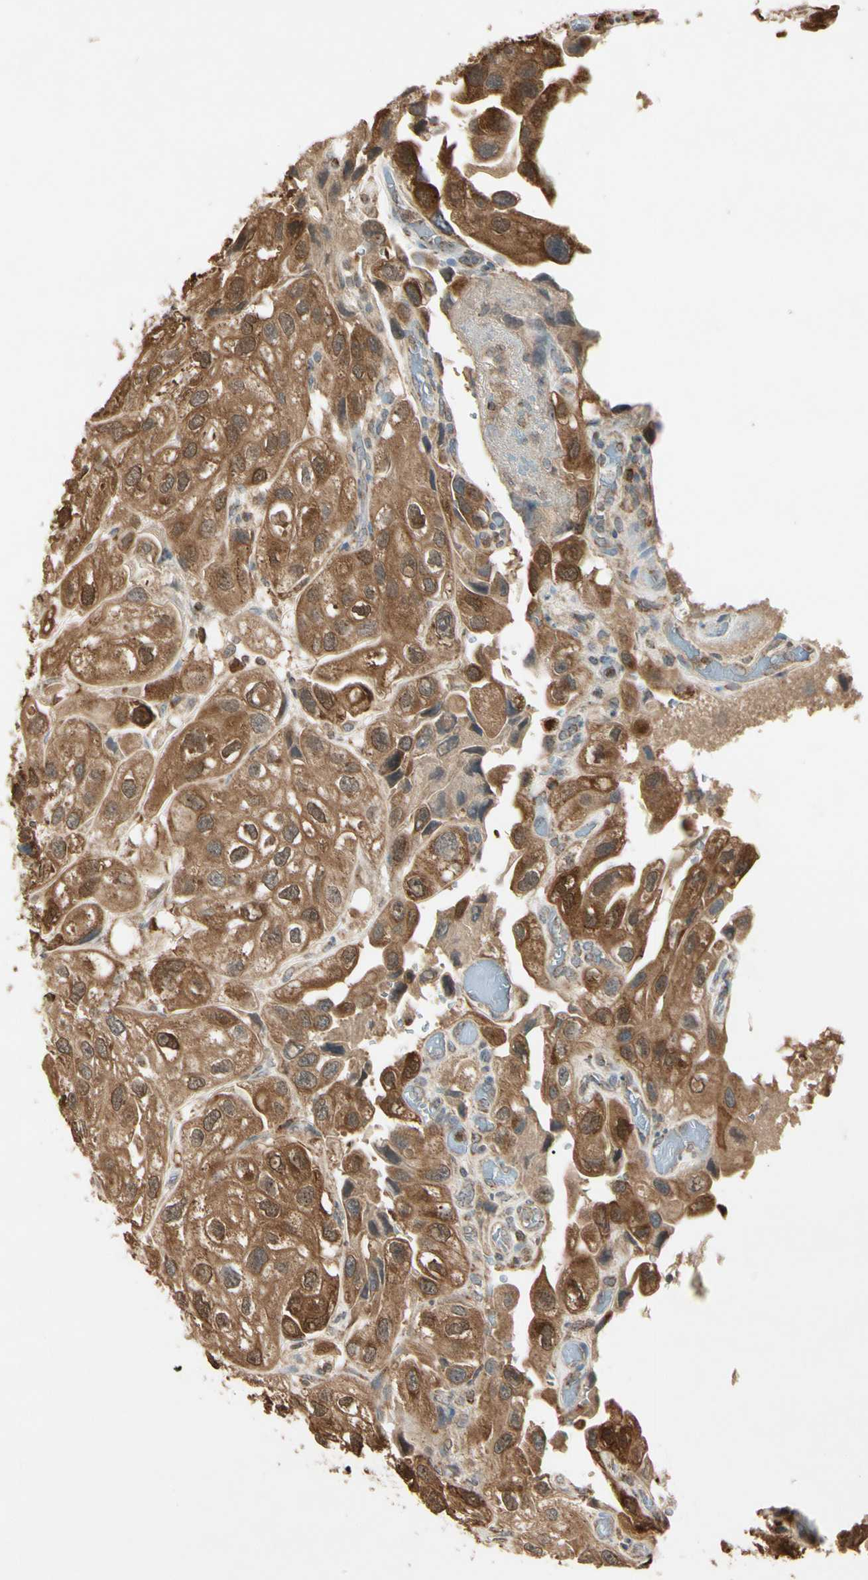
{"staining": {"intensity": "moderate", "quantity": ">75%", "location": "cytoplasmic/membranous,nuclear"}, "tissue": "urothelial cancer", "cell_type": "Tumor cells", "image_type": "cancer", "snomed": [{"axis": "morphology", "description": "Urothelial carcinoma, High grade"}, {"axis": "topography", "description": "Urinary bladder"}], "caption": "Urothelial cancer stained with DAB (3,3'-diaminobenzidine) immunohistochemistry (IHC) exhibits medium levels of moderate cytoplasmic/membranous and nuclear staining in approximately >75% of tumor cells. The protein of interest is shown in brown color, while the nuclei are stained blue.", "gene": "PRDX5", "patient": {"sex": "female", "age": 64}}